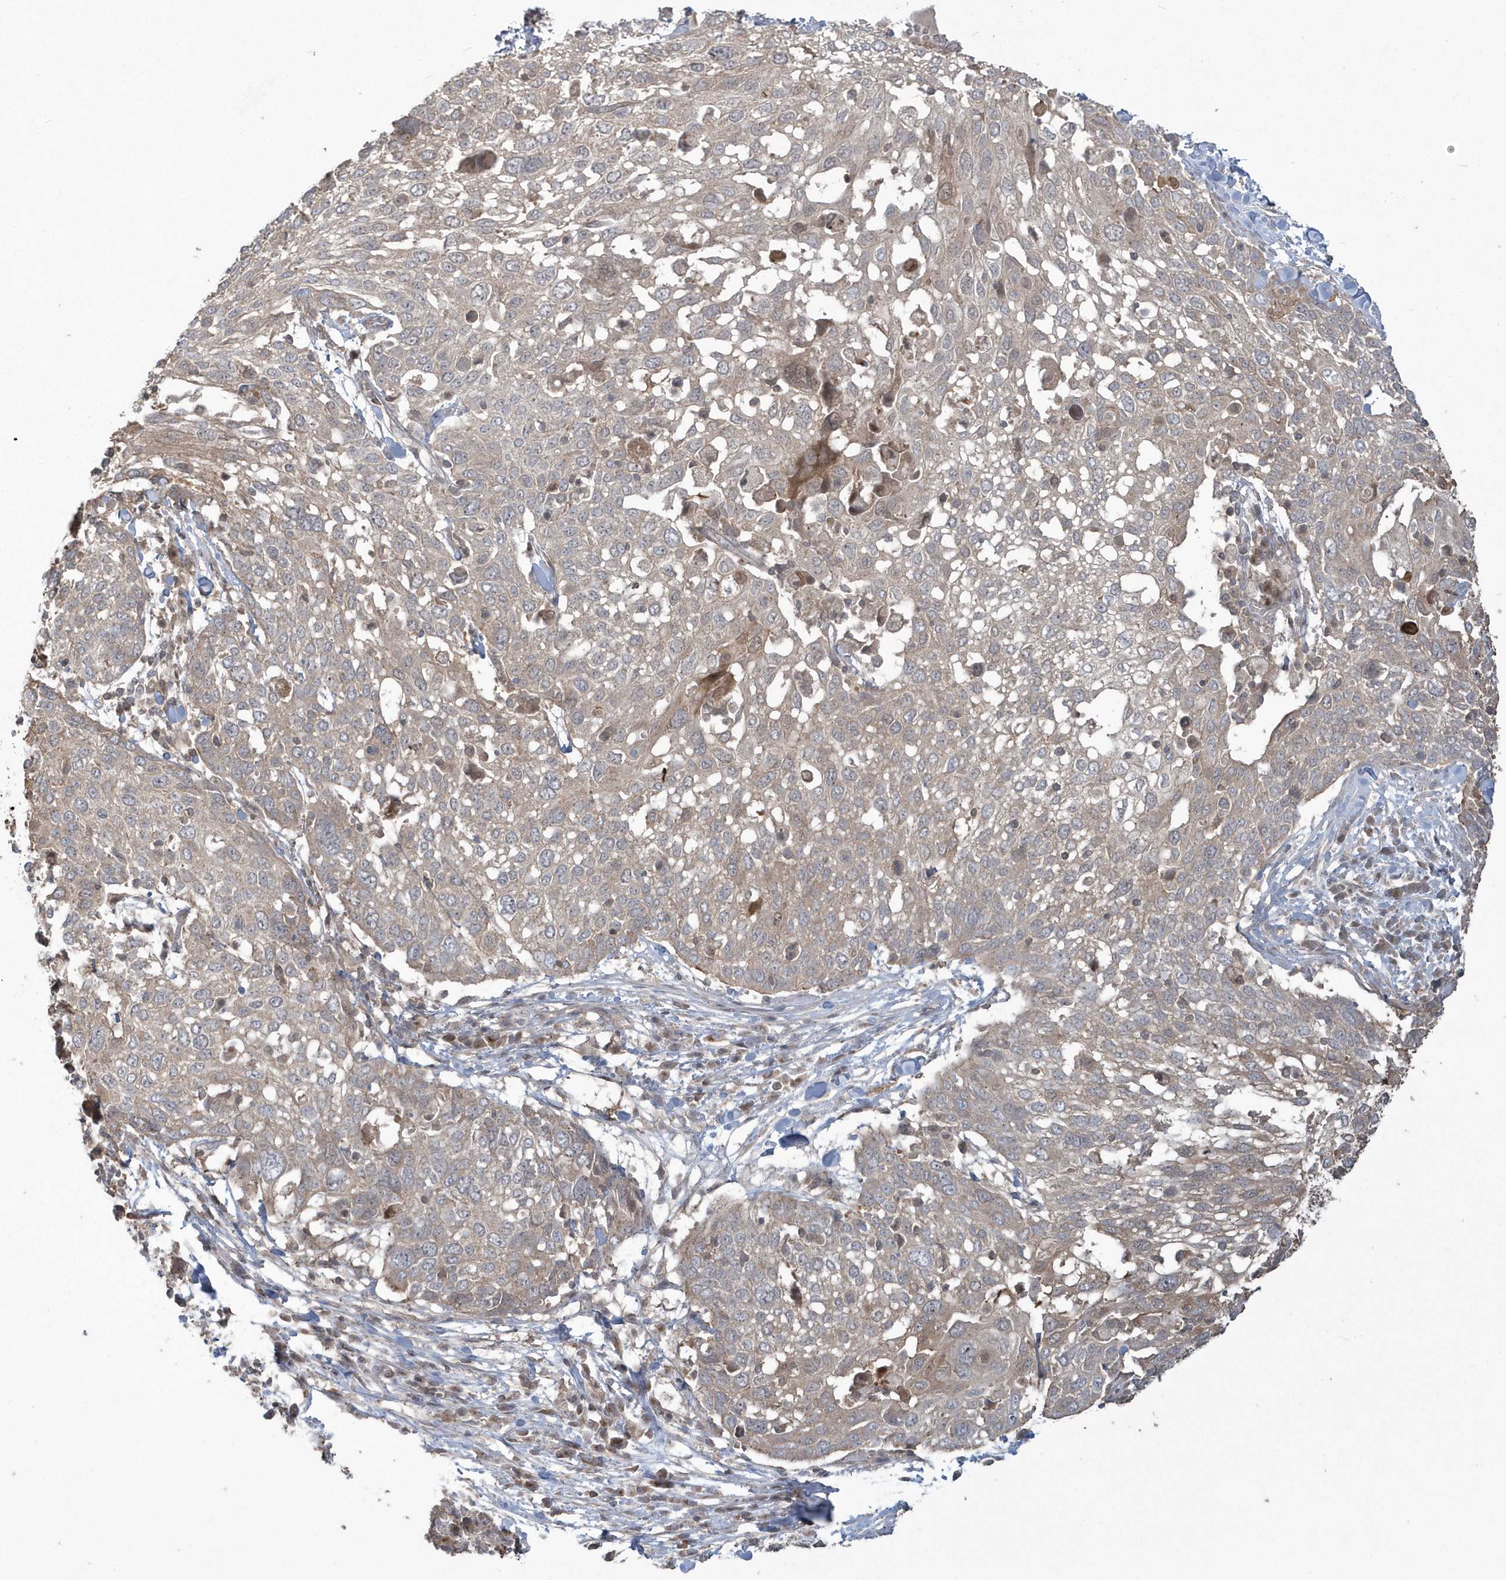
{"staining": {"intensity": "weak", "quantity": "<25%", "location": "cytoplasmic/membranous"}, "tissue": "lung cancer", "cell_type": "Tumor cells", "image_type": "cancer", "snomed": [{"axis": "morphology", "description": "Squamous cell carcinoma, NOS"}, {"axis": "topography", "description": "Lung"}], "caption": "There is no significant staining in tumor cells of lung cancer (squamous cell carcinoma).", "gene": "ARMC8", "patient": {"sex": "male", "age": 65}}